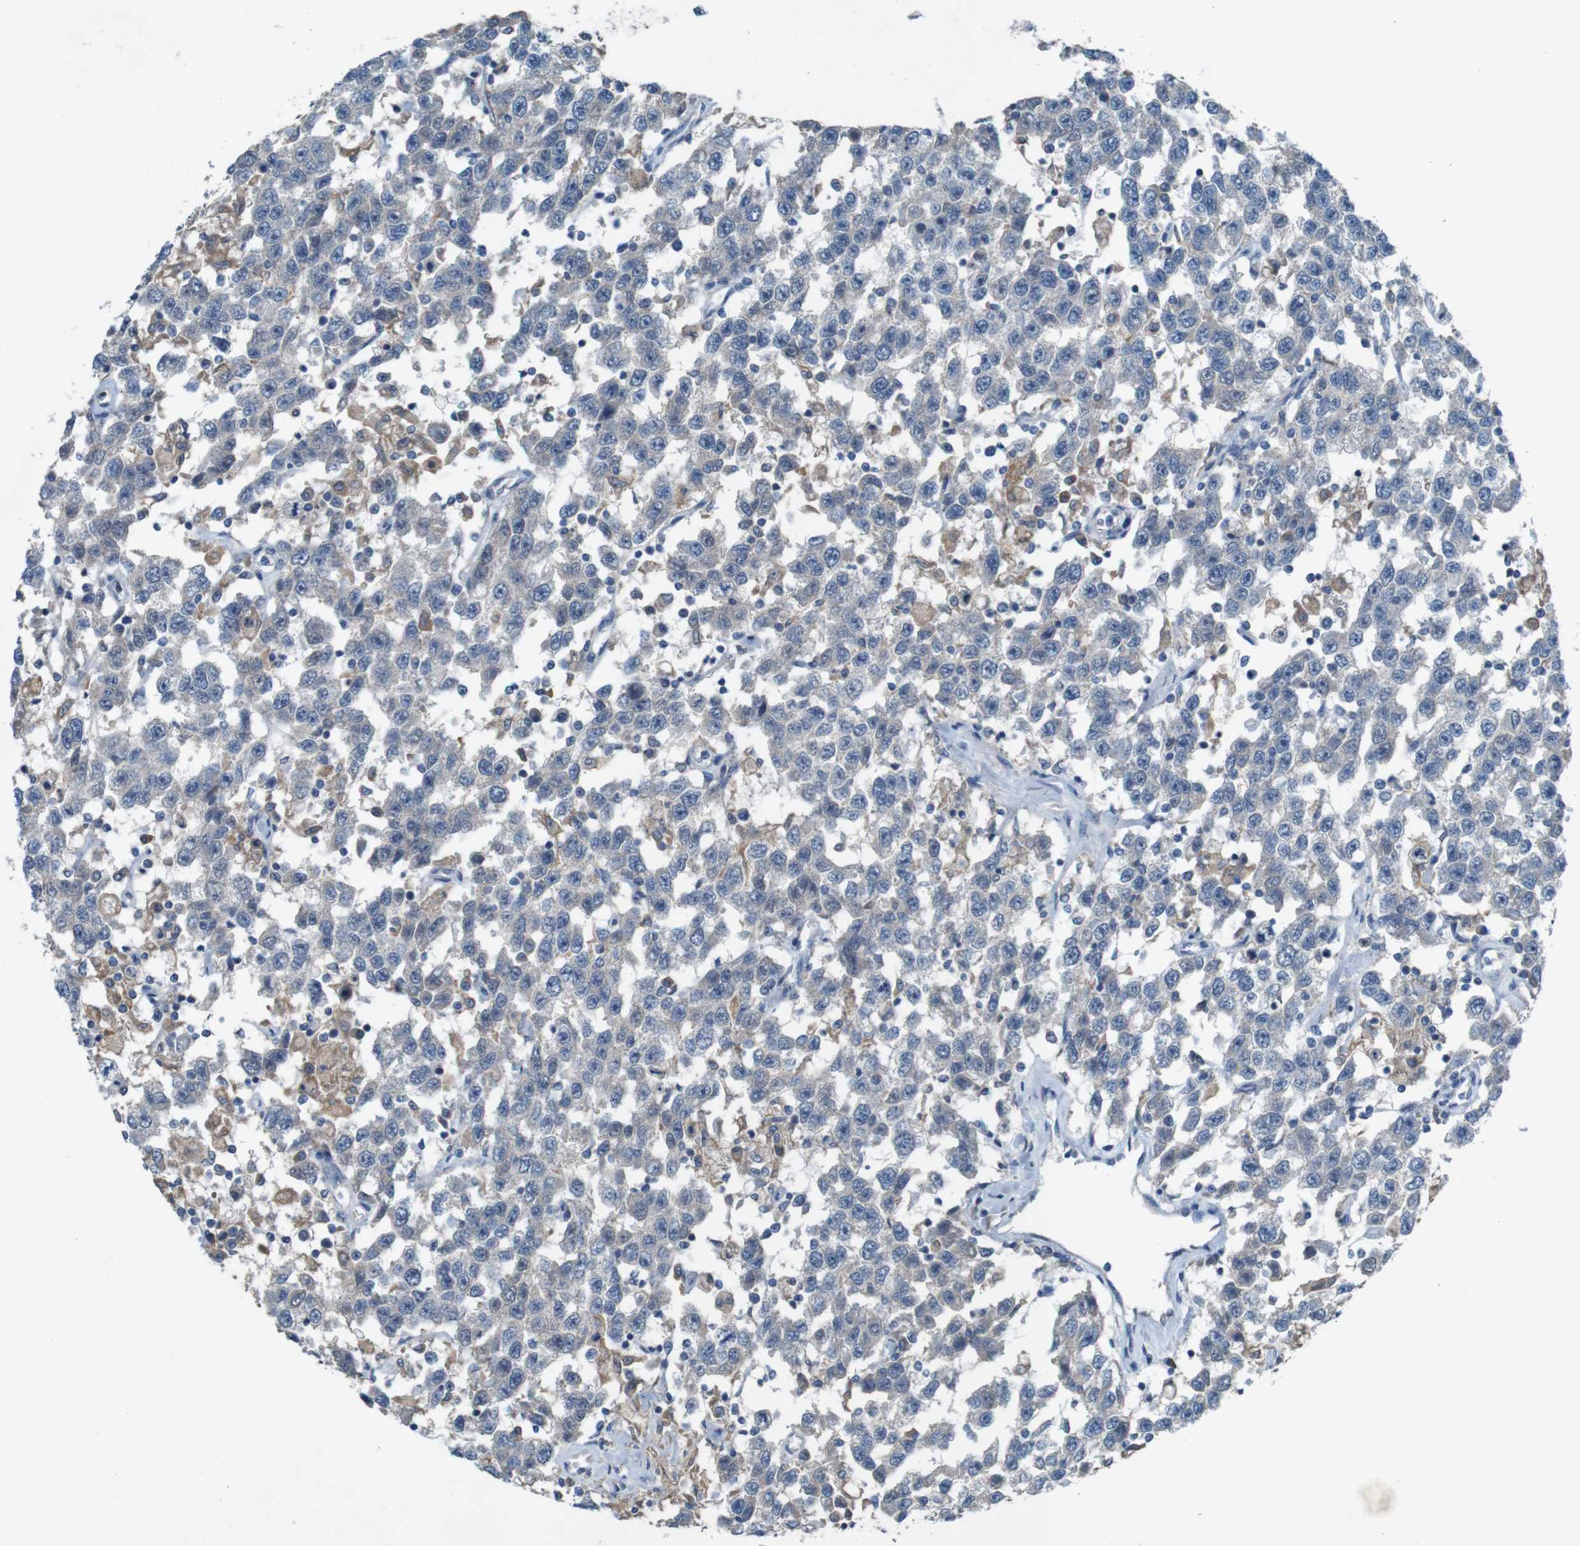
{"staining": {"intensity": "negative", "quantity": "none", "location": "none"}, "tissue": "testis cancer", "cell_type": "Tumor cells", "image_type": "cancer", "snomed": [{"axis": "morphology", "description": "Seminoma, NOS"}, {"axis": "topography", "description": "Testis"}], "caption": "A high-resolution image shows immunohistochemistry (IHC) staining of seminoma (testis), which displays no significant positivity in tumor cells.", "gene": "MOGAT3", "patient": {"sex": "male", "age": 41}}